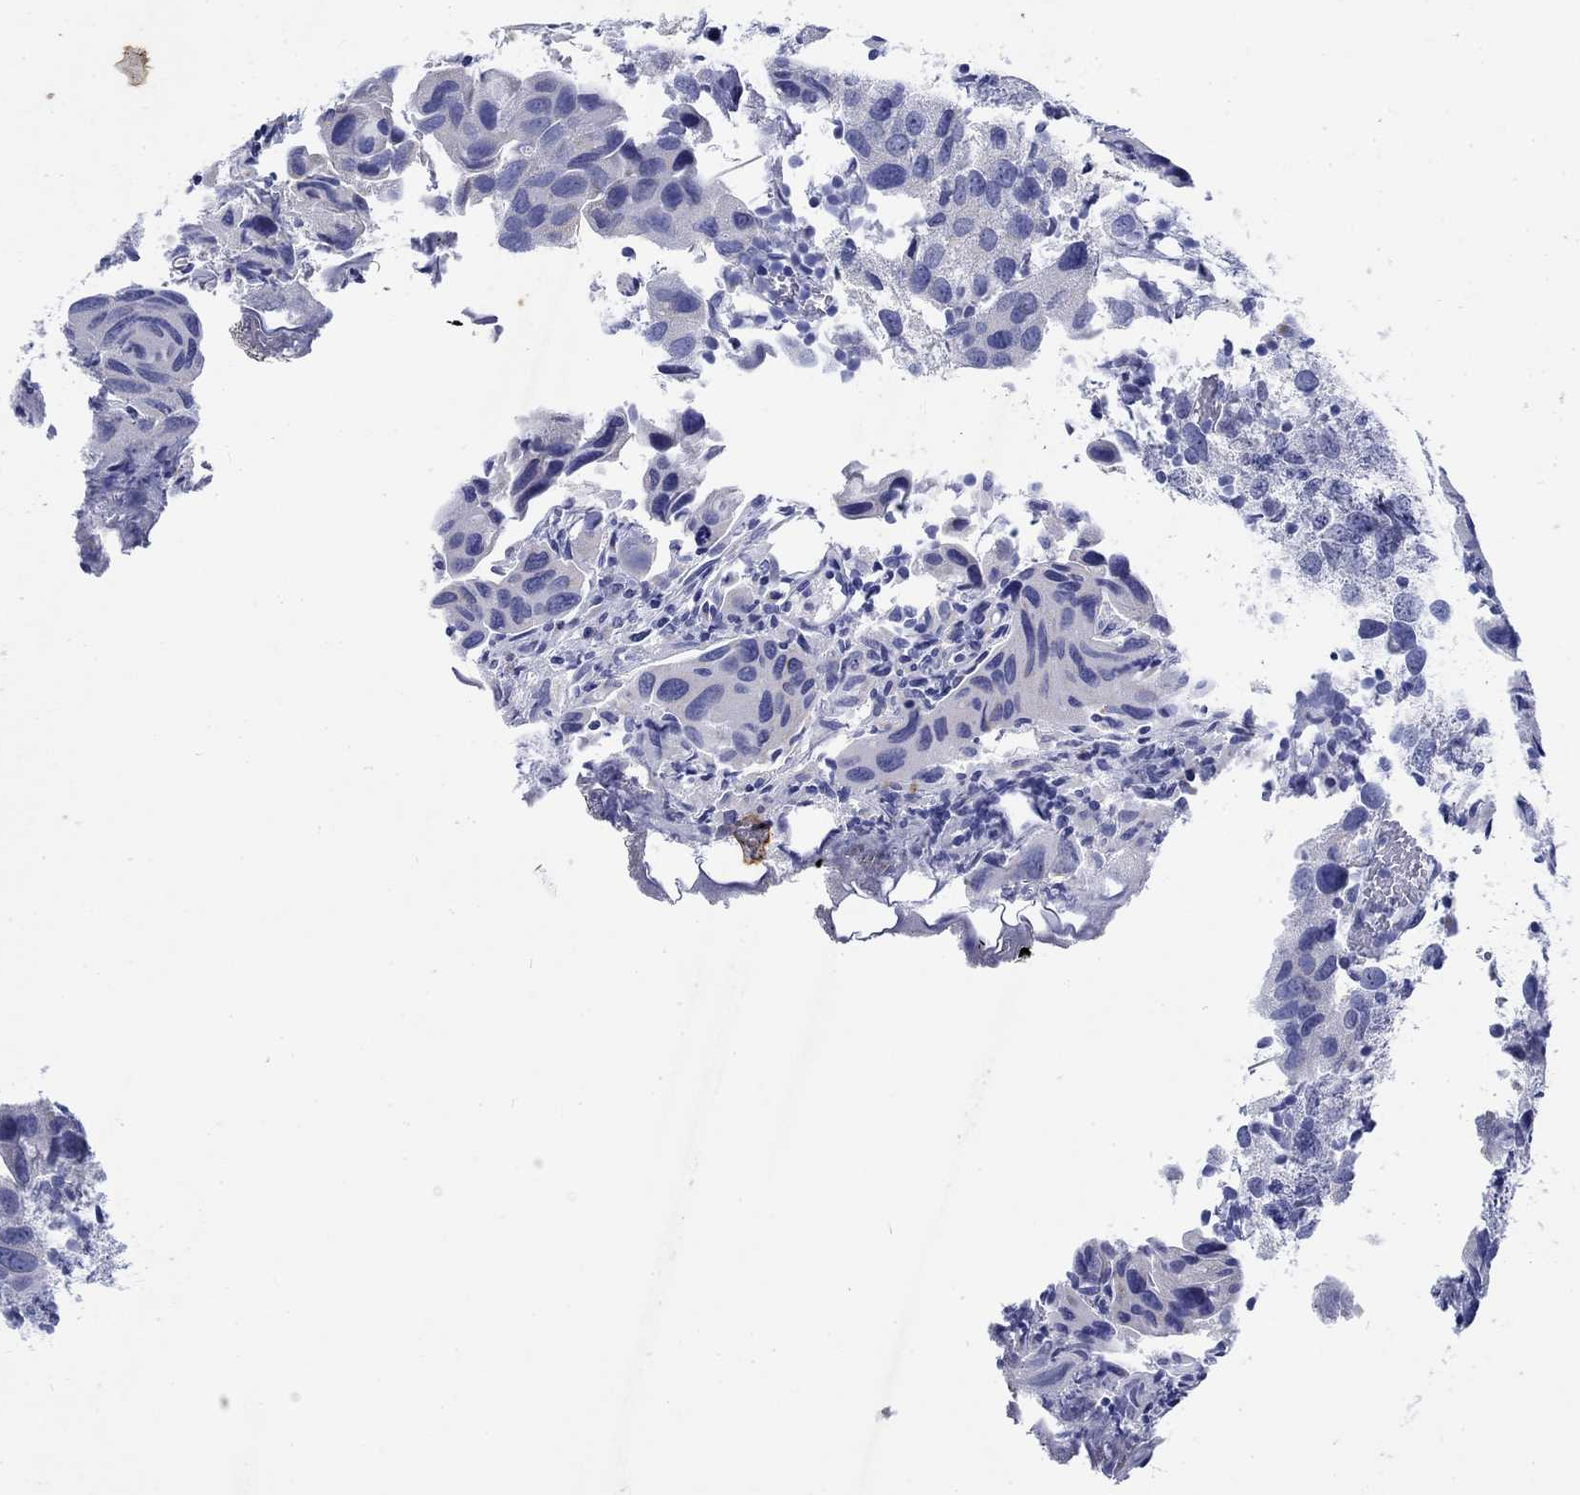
{"staining": {"intensity": "negative", "quantity": "none", "location": "none"}, "tissue": "urothelial cancer", "cell_type": "Tumor cells", "image_type": "cancer", "snomed": [{"axis": "morphology", "description": "Urothelial carcinoma, High grade"}, {"axis": "topography", "description": "Urinary bladder"}], "caption": "This photomicrograph is of urothelial cancer stained with immunohistochemistry (IHC) to label a protein in brown with the nuclei are counter-stained blue. There is no expression in tumor cells. Nuclei are stained in blue.", "gene": "KRT76", "patient": {"sex": "male", "age": 79}}